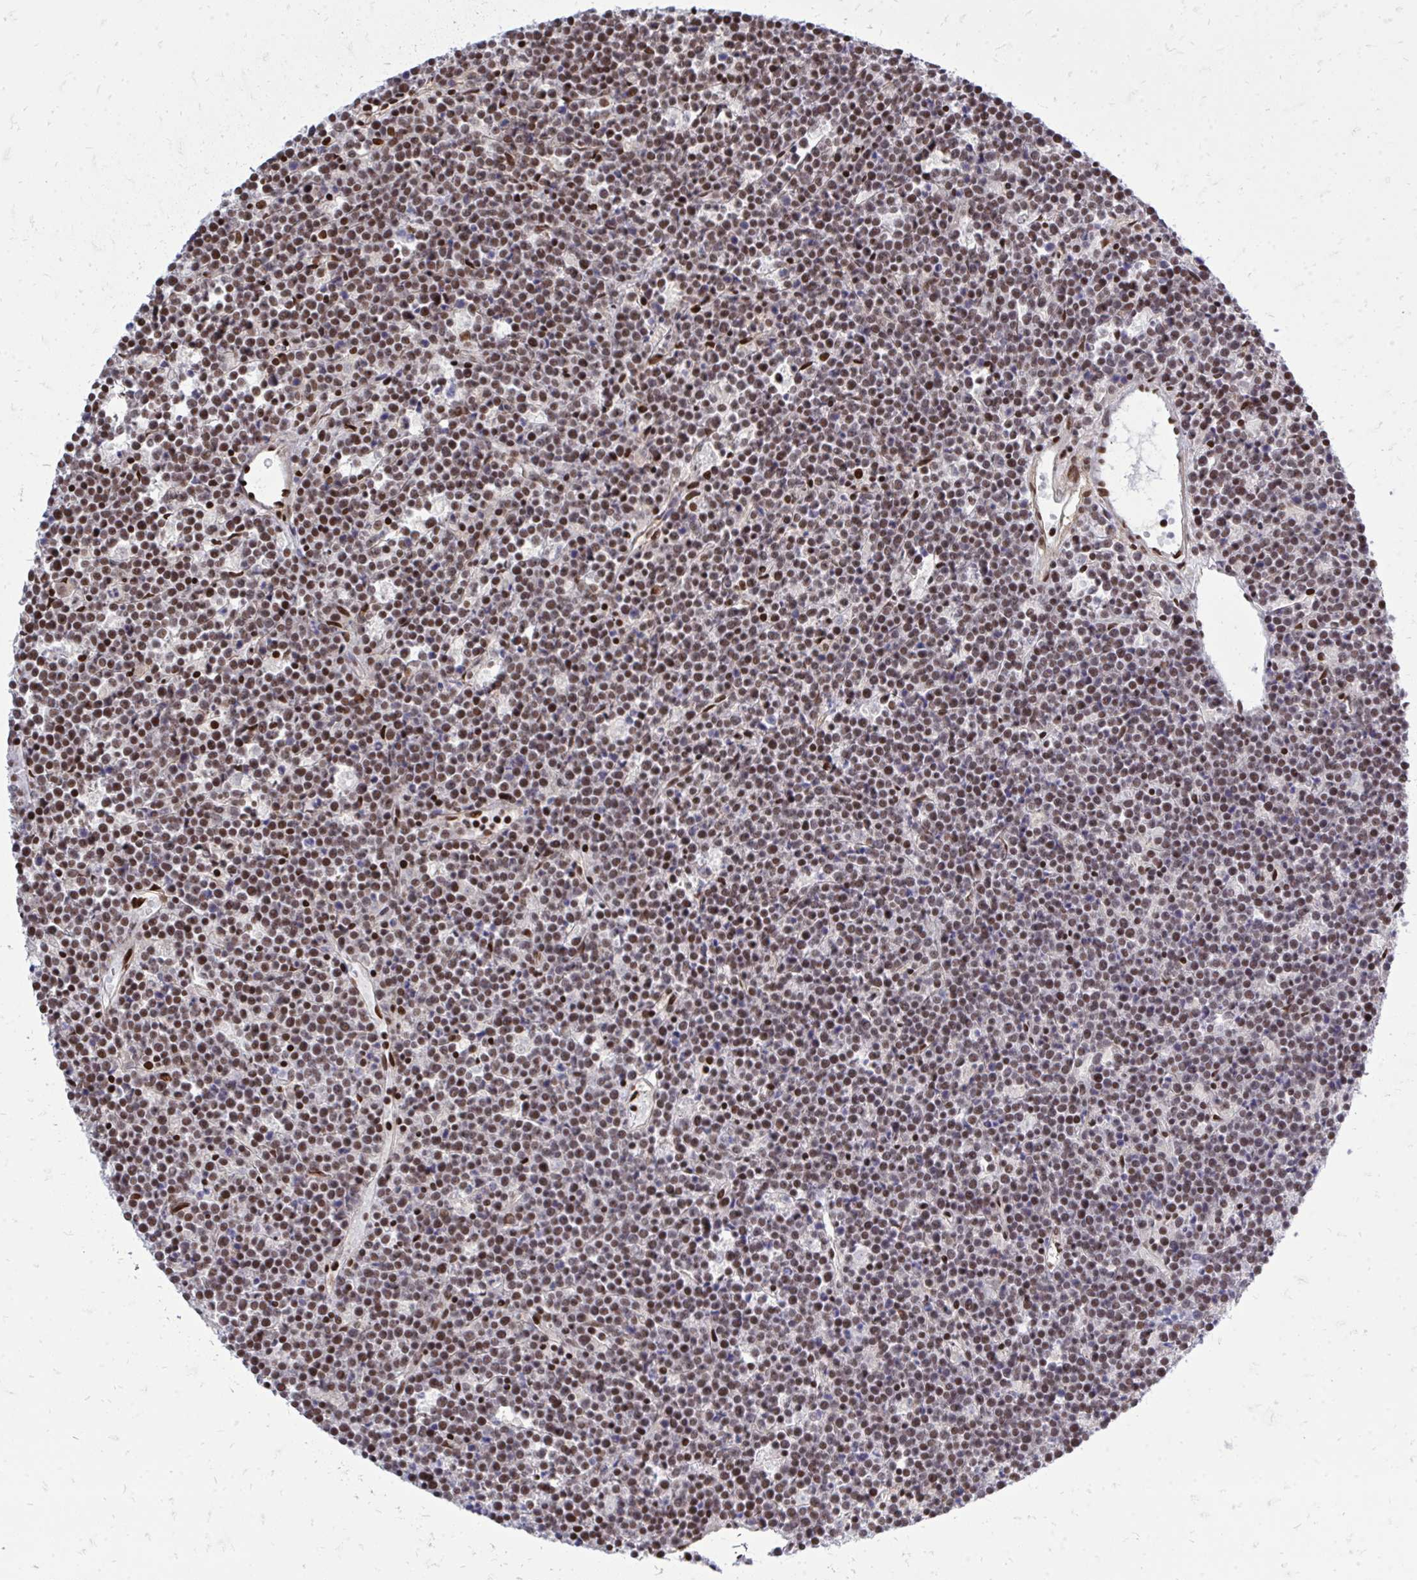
{"staining": {"intensity": "moderate", "quantity": "25%-75%", "location": "nuclear"}, "tissue": "lymphoma", "cell_type": "Tumor cells", "image_type": "cancer", "snomed": [{"axis": "morphology", "description": "Malignant lymphoma, non-Hodgkin's type, High grade"}, {"axis": "topography", "description": "Ovary"}], "caption": "High-grade malignant lymphoma, non-Hodgkin's type tissue displays moderate nuclear staining in about 25%-75% of tumor cells, visualized by immunohistochemistry. (DAB IHC with brightfield microscopy, high magnification).", "gene": "TBL1Y", "patient": {"sex": "female", "age": 56}}